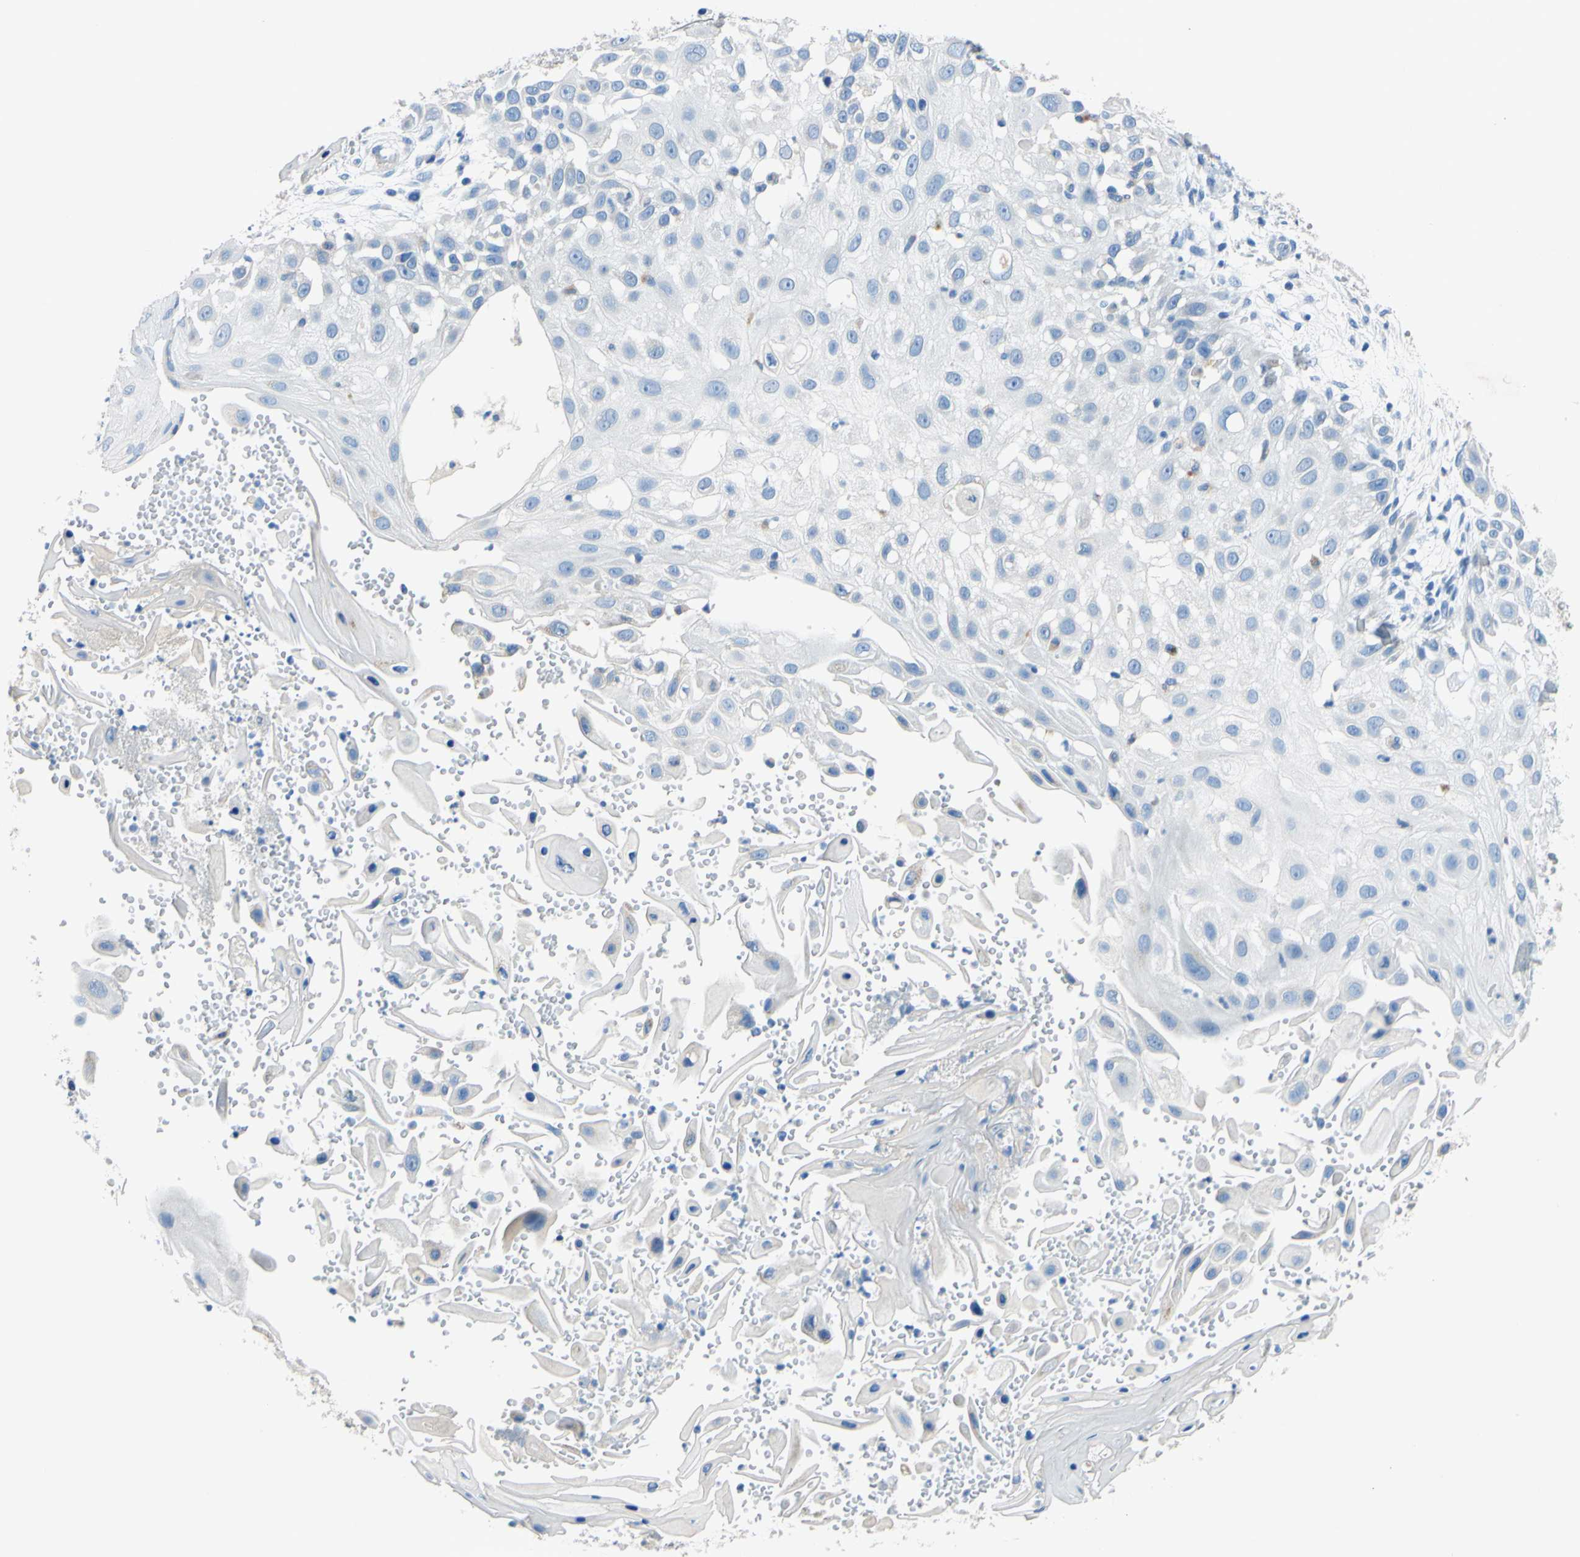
{"staining": {"intensity": "negative", "quantity": "none", "location": "none"}, "tissue": "skin cancer", "cell_type": "Tumor cells", "image_type": "cancer", "snomed": [{"axis": "morphology", "description": "Squamous cell carcinoma, NOS"}, {"axis": "topography", "description": "Skin"}], "caption": "This is a image of immunohistochemistry staining of squamous cell carcinoma (skin), which shows no staining in tumor cells.", "gene": "CDH10", "patient": {"sex": "female", "age": 44}}